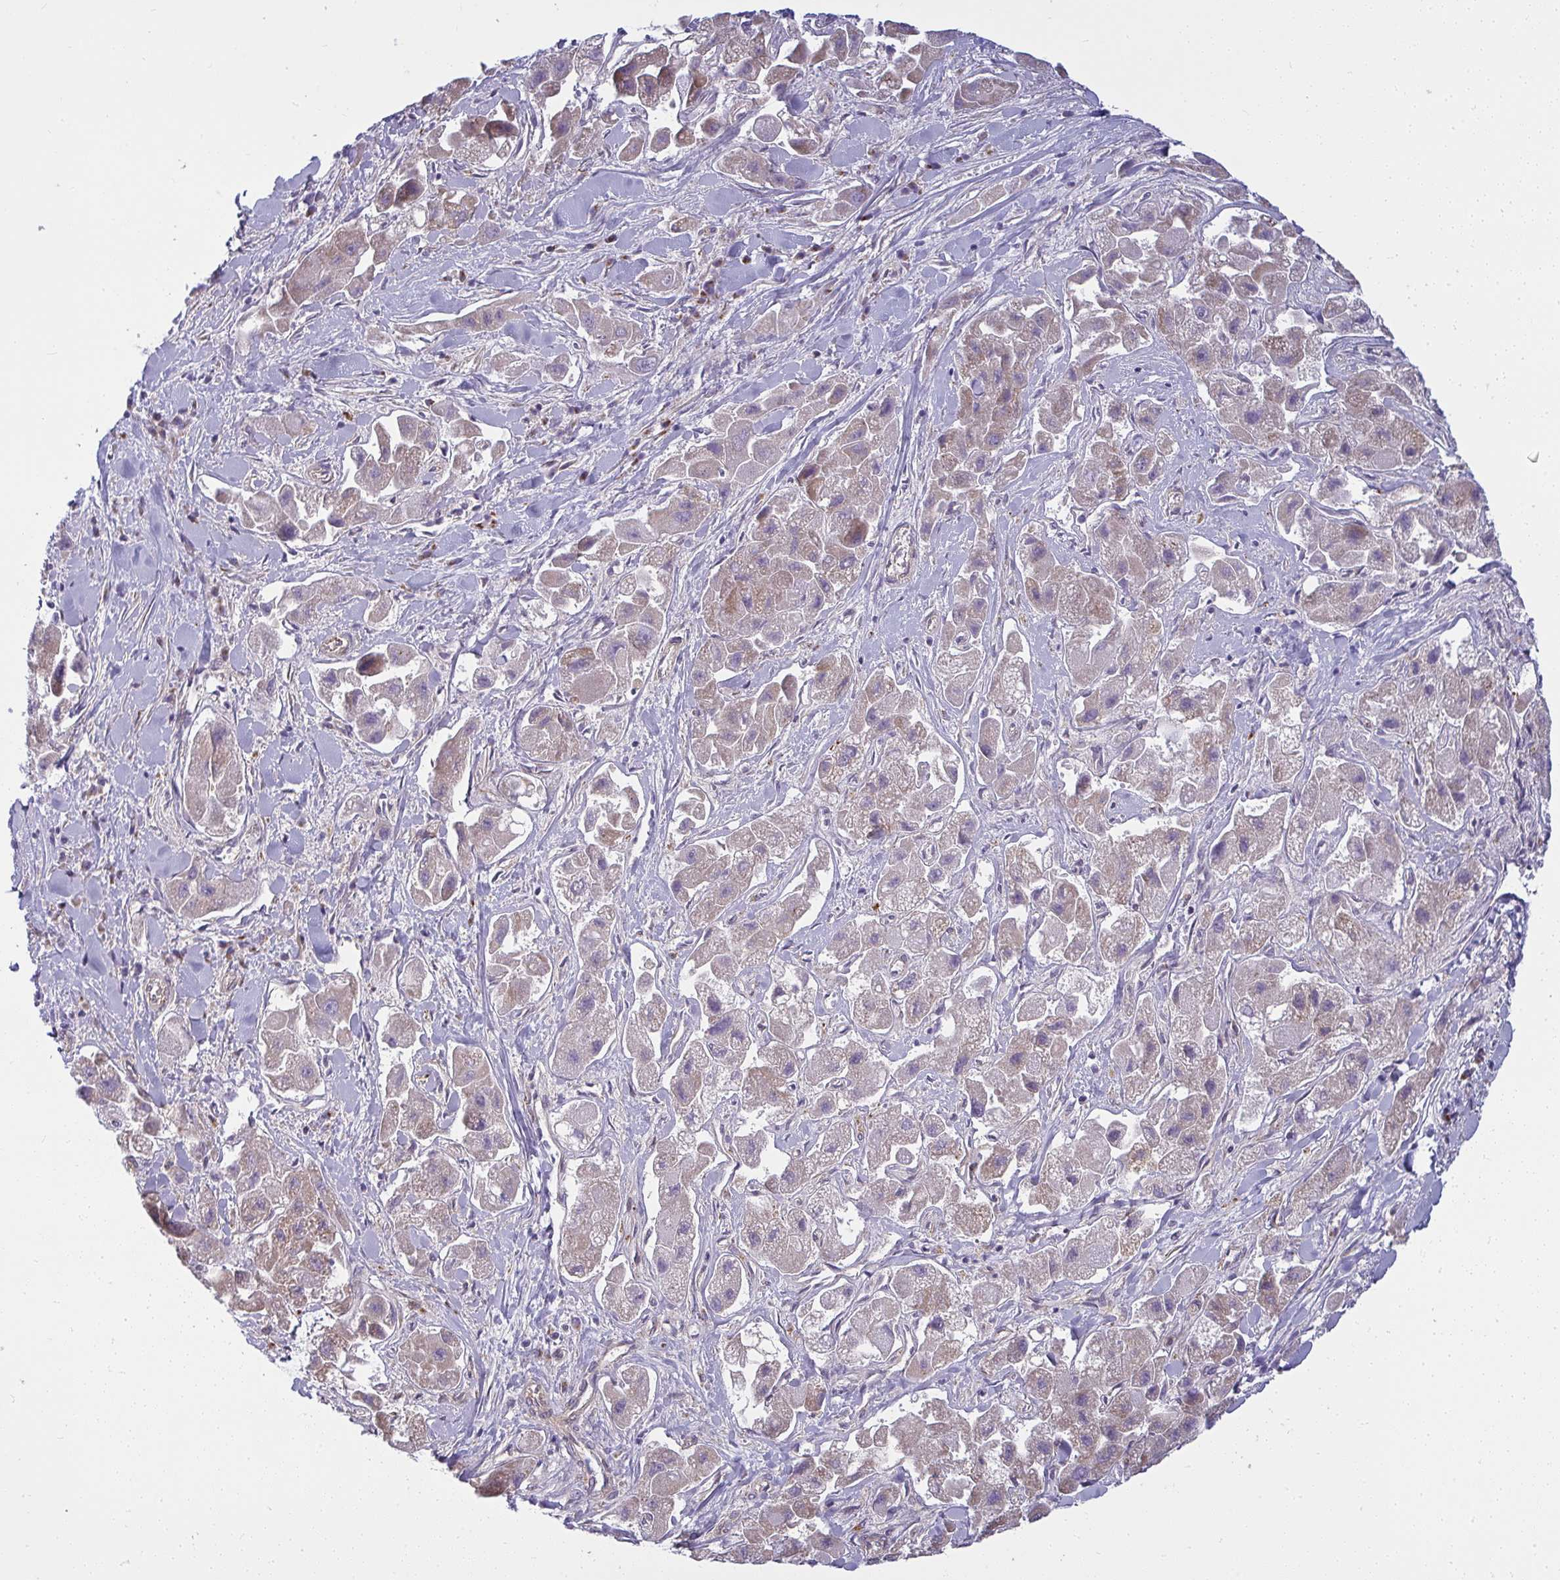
{"staining": {"intensity": "weak", "quantity": "25%-75%", "location": "cytoplasmic/membranous"}, "tissue": "liver cancer", "cell_type": "Tumor cells", "image_type": "cancer", "snomed": [{"axis": "morphology", "description": "Carcinoma, Hepatocellular, NOS"}, {"axis": "topography", "description": "Liver"}], "caption": "Immunohistochemical staining of liver cancer reveals low levels of weak cytoplasmic/membranous protein positivity in approximately 25%-75% of tumor cells.", "gene": "IFIT3", "patient": {"sex": "male", "age": 24}}